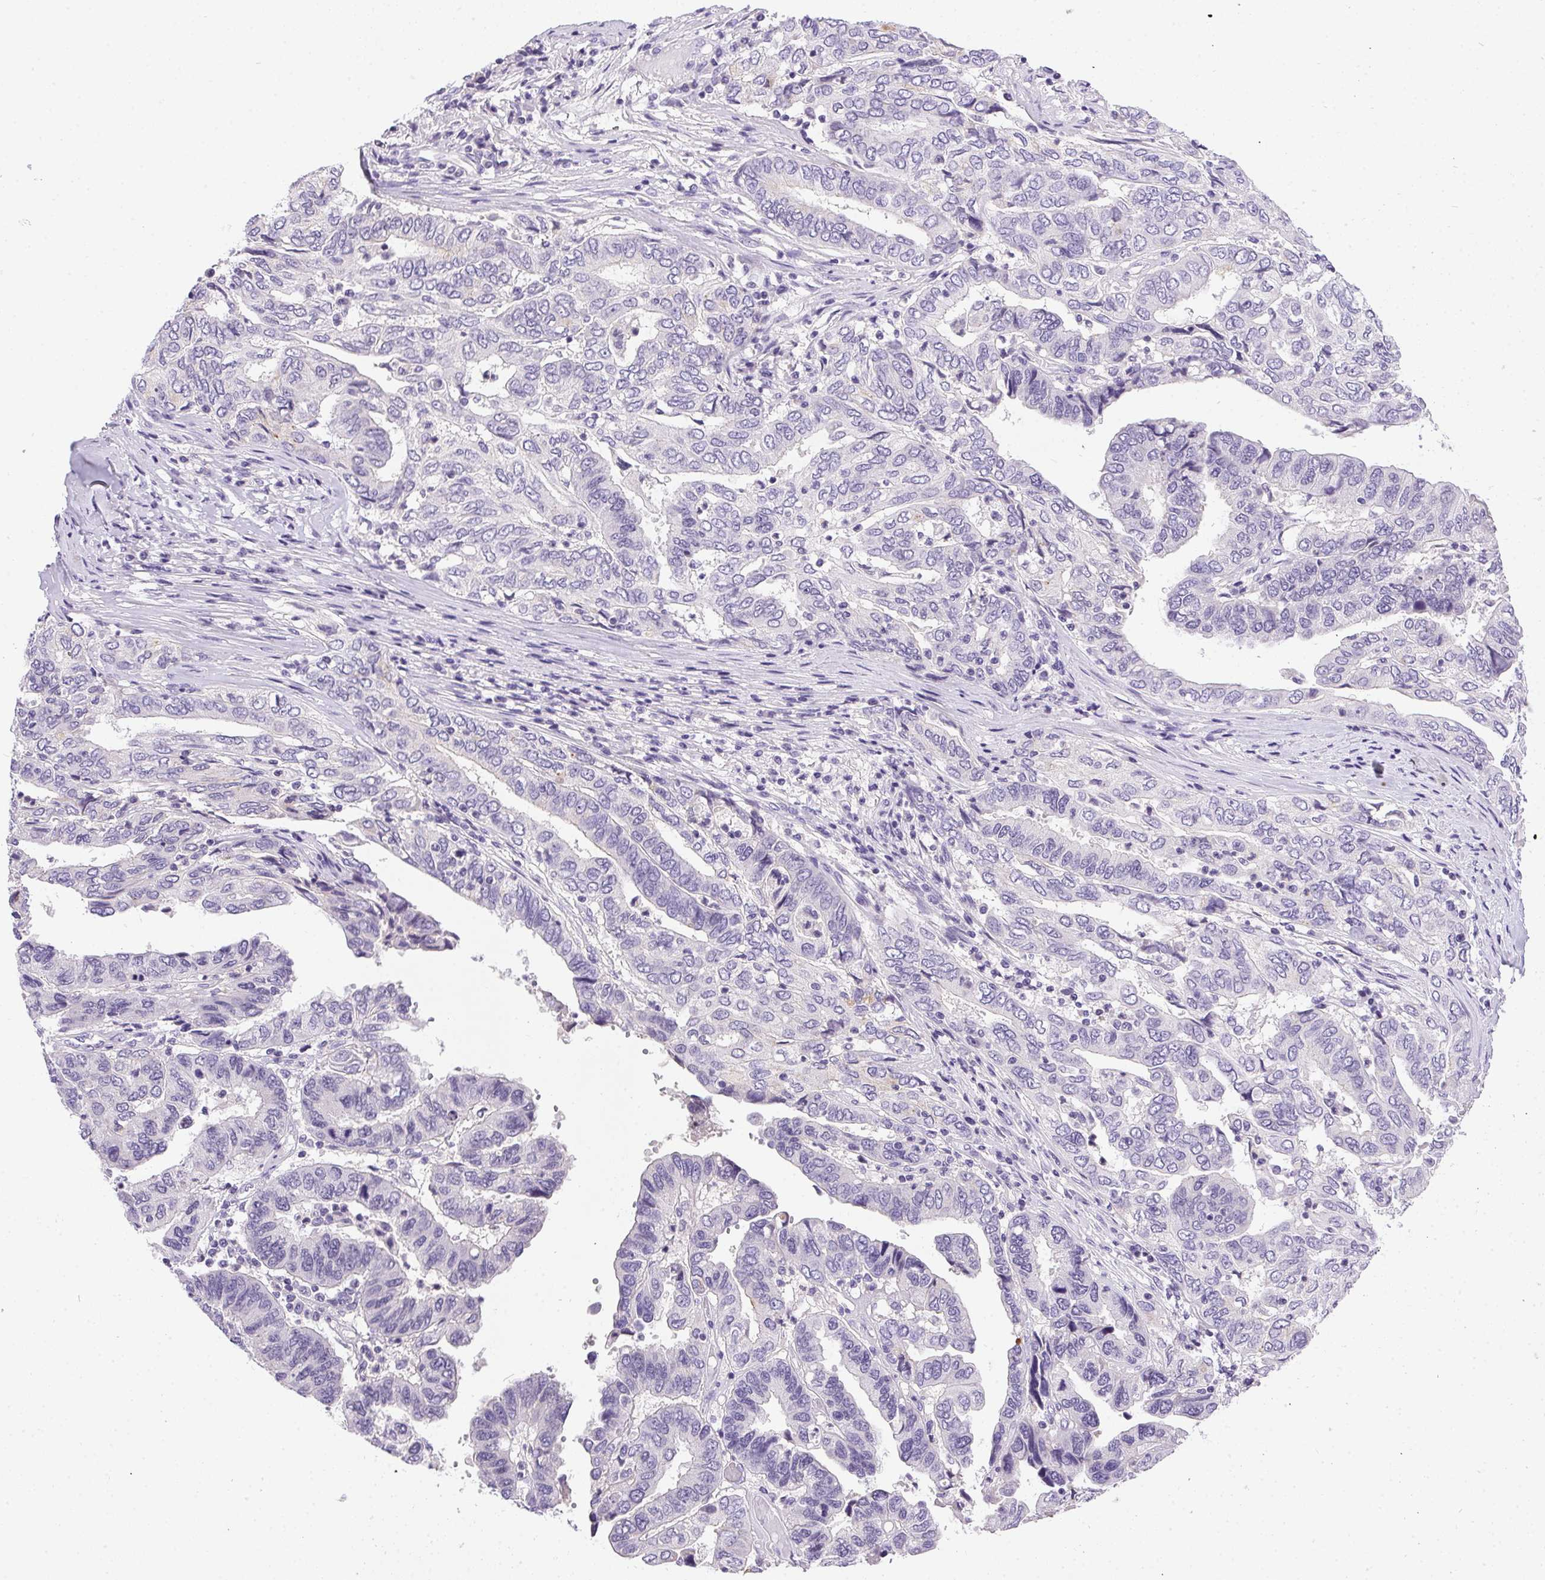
{"staining": {"intensity": "negative", "quantity": "none", "location": "none"}, "tissue": "ovarian cancer", "cell_type": "Tumor cells", "image_type": "cancer", "snomed": [{"axis": "morphology", "description": "Cystadenocarcinoma, serous, NOS"}, {"axis": "topography", "description": "Ovary"}], "caption": "High power microscopy micrograph of an immunohistochemistry (IHC) image of serous cystadenocarcinoma (ovarian), revealing no significant expression in tumor cells.", "gene": "SSTR4", "patient": {"sex": "female", "age": 79}}